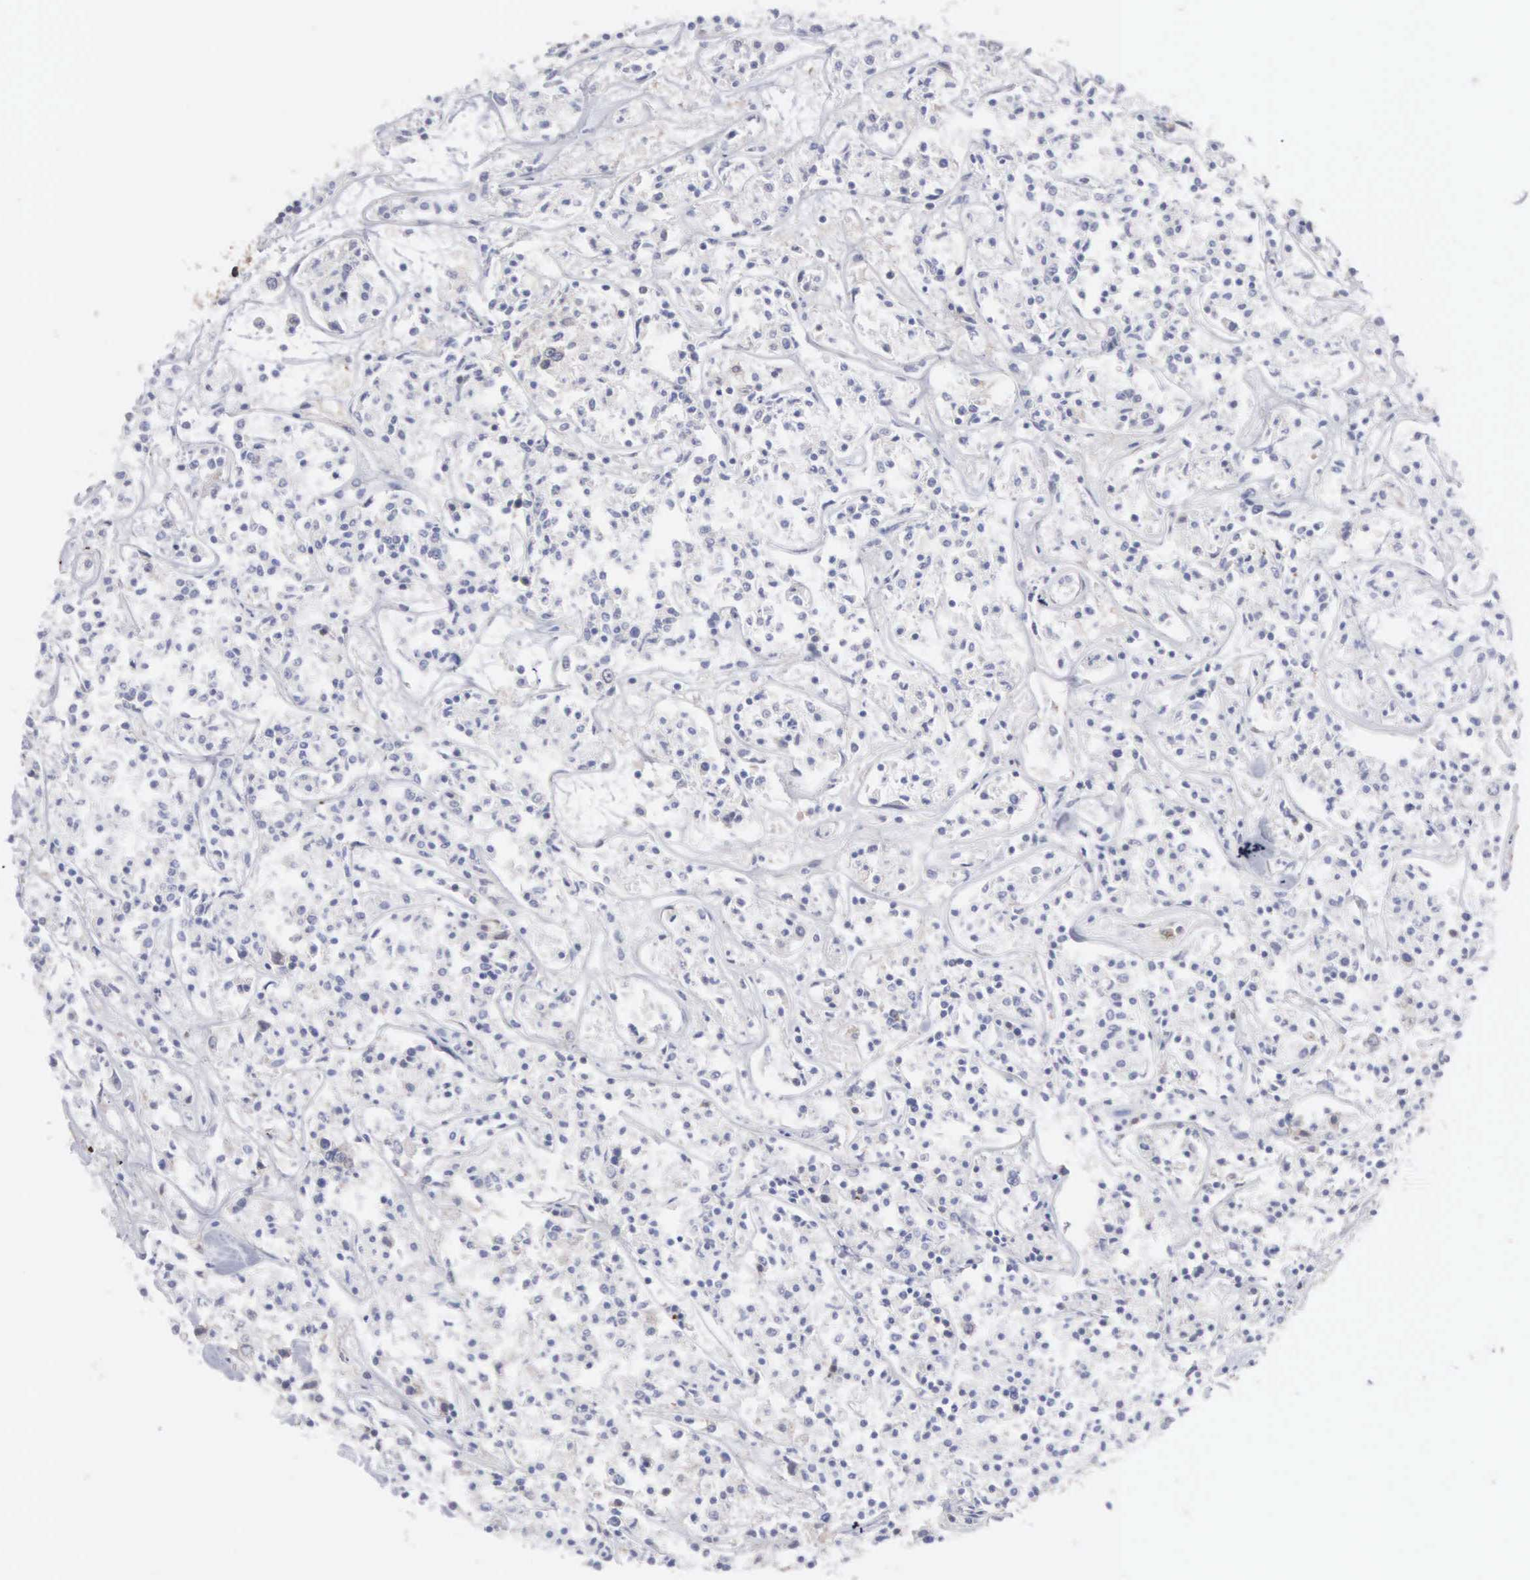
{"staining": {"intensity": "negative", "quantity": "none", "location": "none"}, "tissue": "lymphoma", "cell_type": "Tumor cells", "image_type": "cancer", "snomed": [{"axis": "morphology", "description": "Malignant lymphoma, non-Hodgkin's type, Low grade"}, {"axis": "topography", "description": "Small intestine"}], "caption": "A high-resolution micrograph shows immunohistochemistry staining of lymphoma, which shows no significant positivity in tumor cells.", "gene": "MTHFD1", "patient": {"sex": "female", "age": 59}}